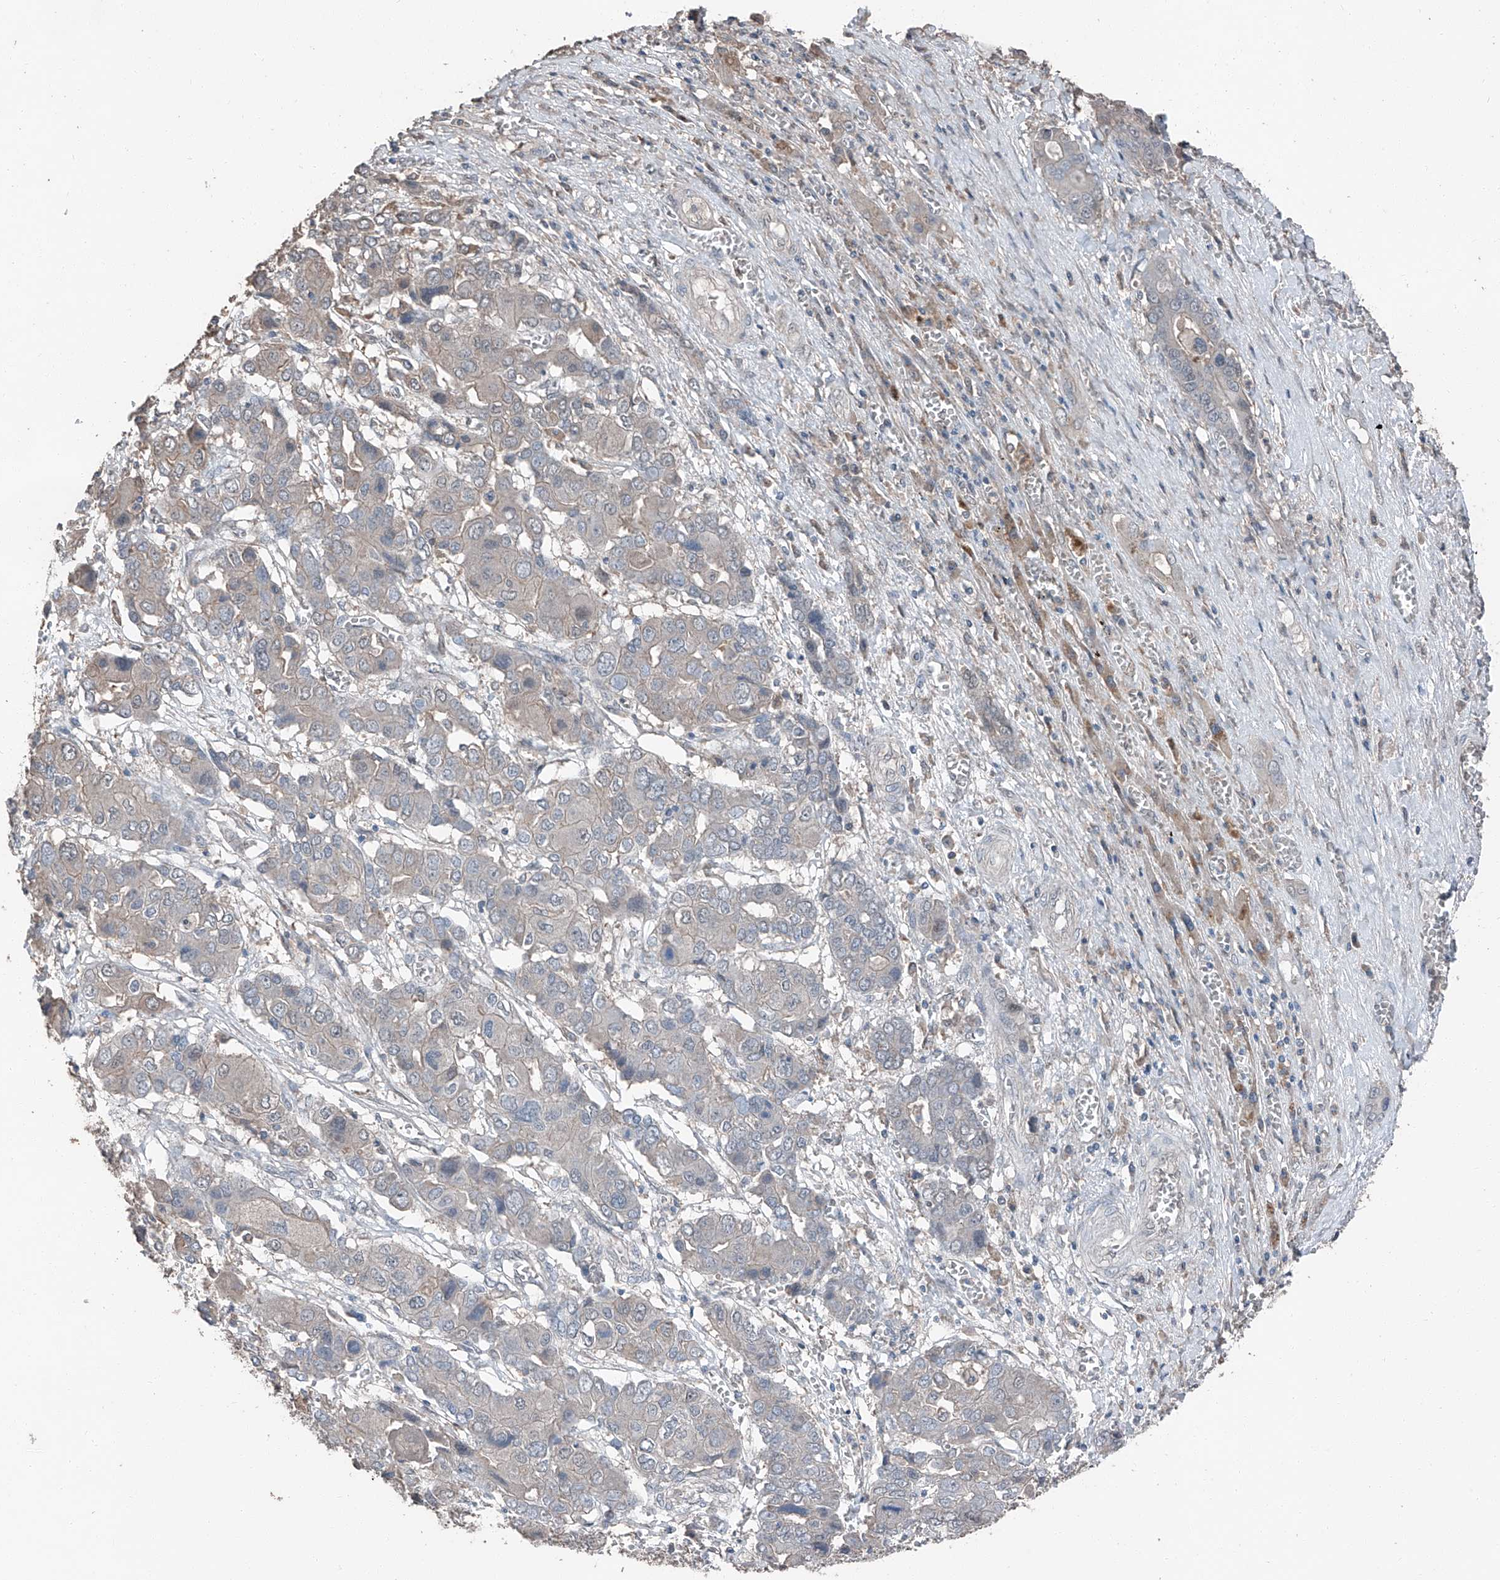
{"staining": {"intensity": "negative", "quantity": "none", "location": "none"}, "tissue": "liver cancer", "cell_type": "Tumor cells", "image_type": "cancer", "snomed": [{"axis": "morphology", "description": "Cholangiocarcinoma"}, {"axis": "topography", "description": "Liver"}], "caption": "Image shows no significant protein staining in tumor cells of liver cancer. (Stains: DAB (3,3'-diaminobenzidine) immunohistochemistry (IHC) with hematoxylin counter stain, Microscopy: brightfield microscopy at high magnification).", "gene": "MAMLD1", "patient": {"sex": "male", "age": 67}}